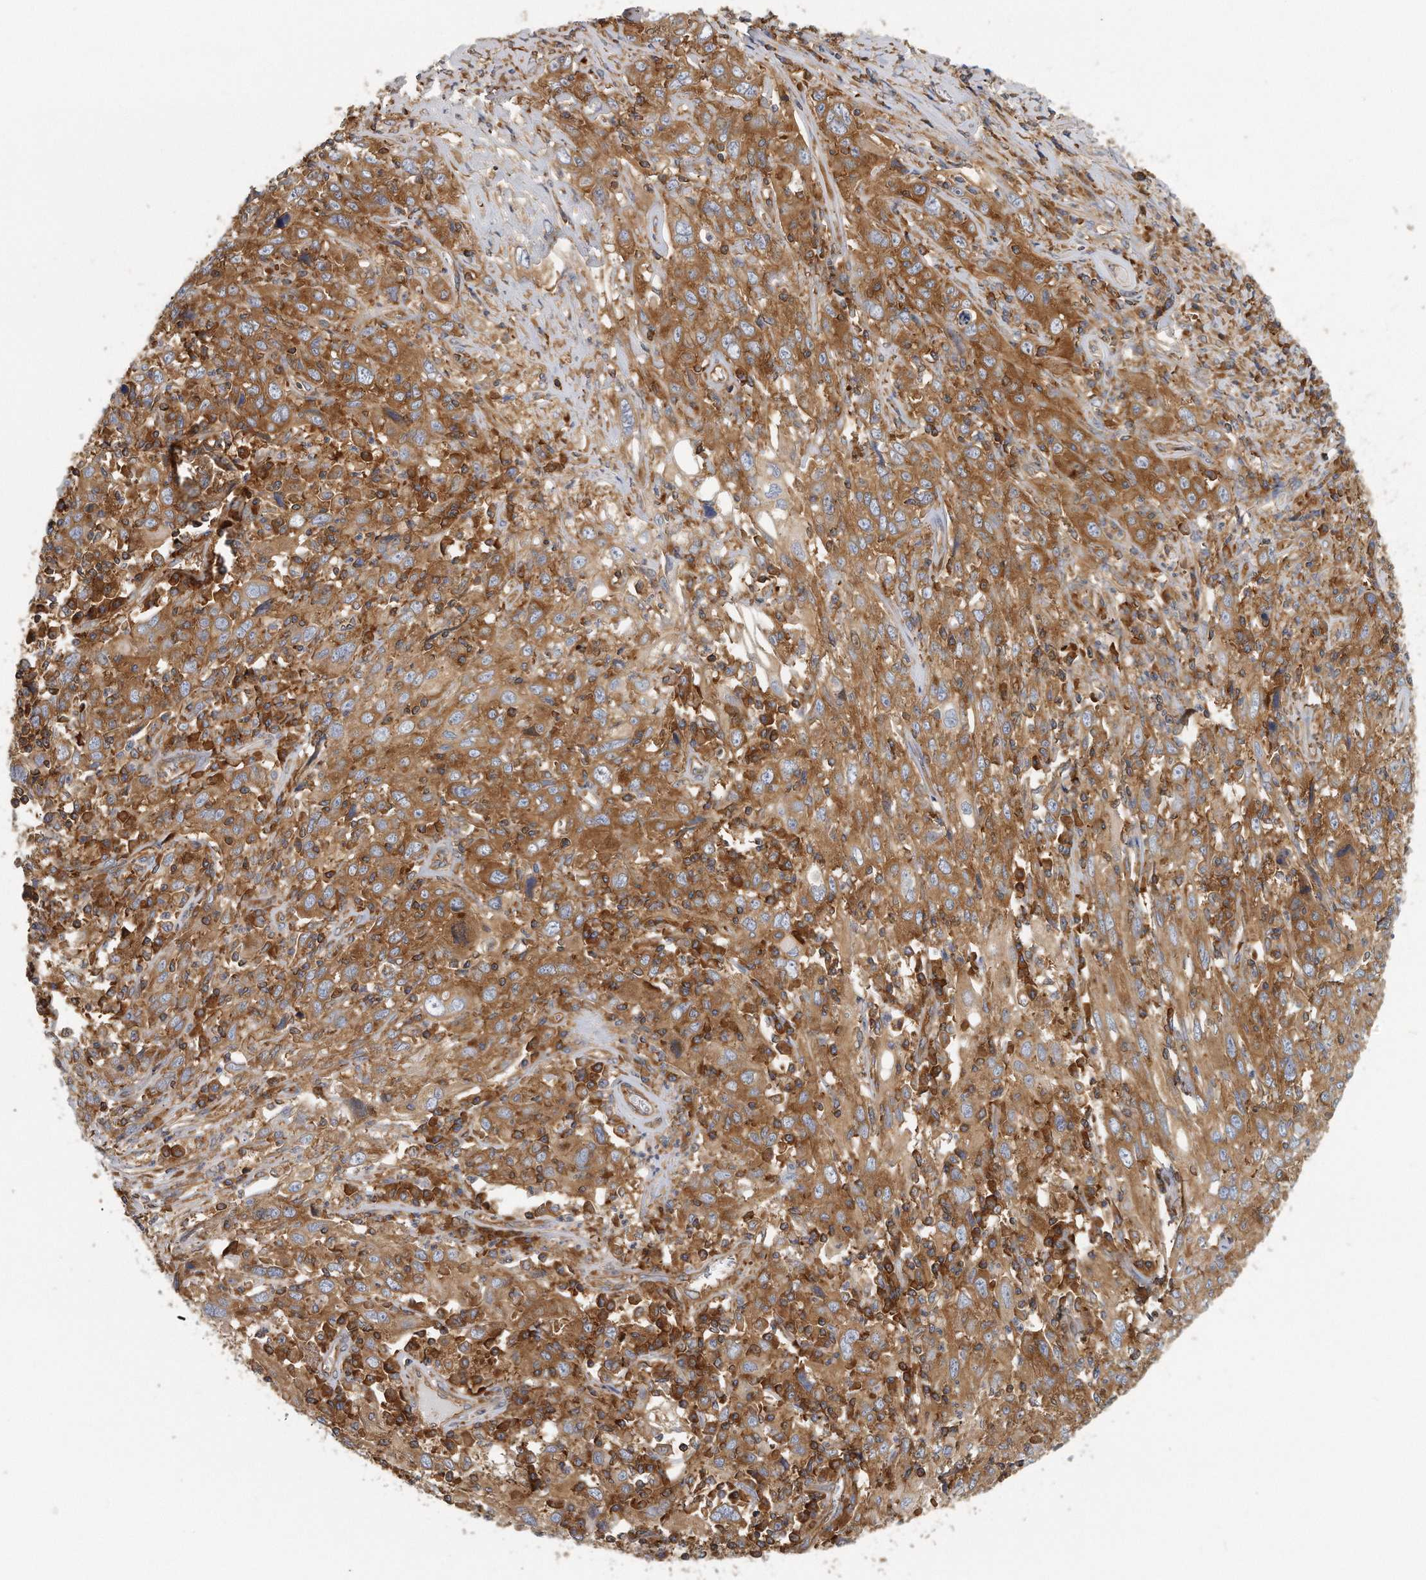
{"staining": {"intensity": "moderate", "quantity": ">75%", "location": "cytoplasmic/membranous"}, "tissue": "cervical cancer", "cell_type": "Tumor cells", "image_type": "cancer", "snomed": [{"axis": "morphology", "description": "Squamous cell carcinoma, NOS"}, {"axis": "topography", "description": "Cervix"}], "caption": "Moderate cytoplasmic/membranous staining for a protein is appreciated in about >75% of tumor cells of cervical cancer using IHC.", "gene": "EIF3I", "patient": {"sex": "female", "age": 46}}